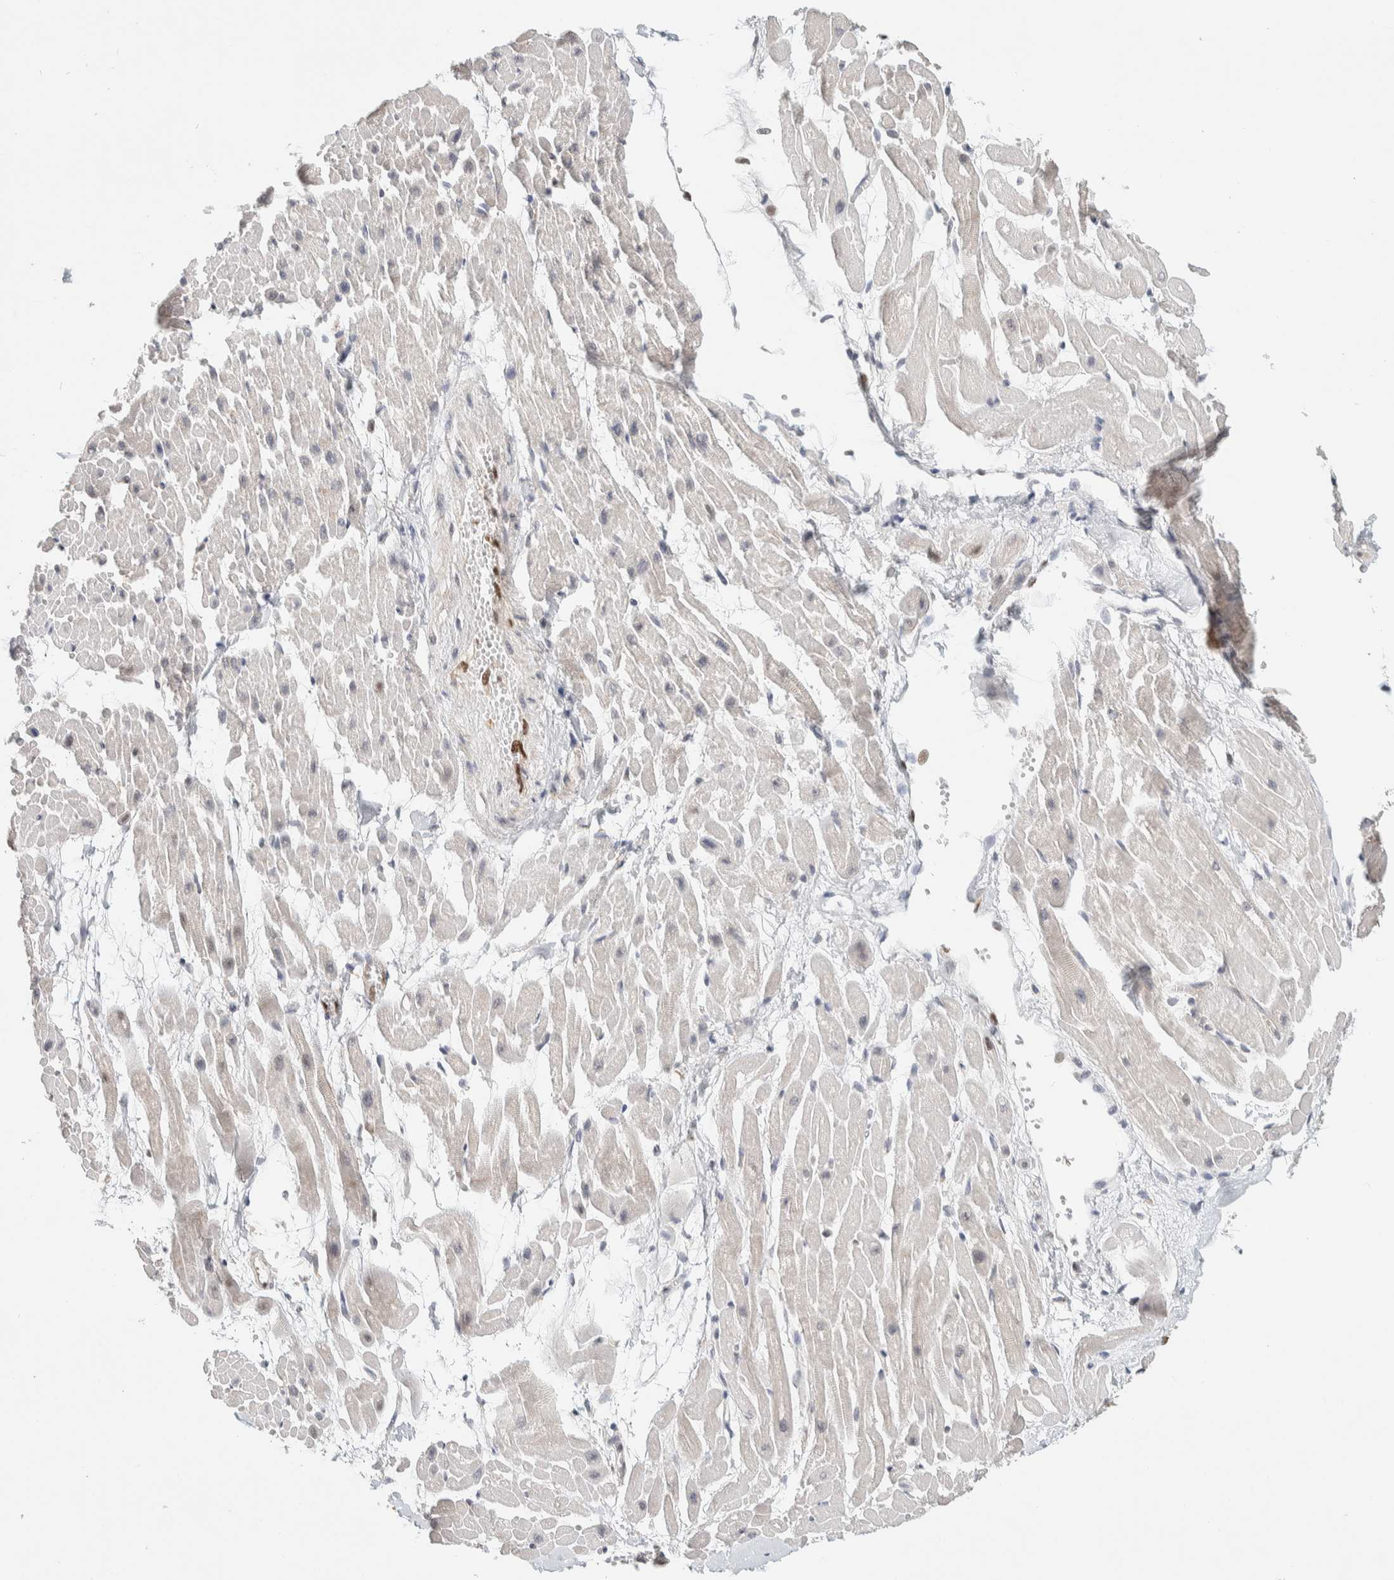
{"staining": {"intensity": "negative", "quantity": "none", "location": "none"}, "tissue": "heart muscle", "cell_type": "Cardiomyocytes", "image_type": "normal", "snomed": [{"axis": "morphology", "description": "Normal tissue, NOS"}, {"axis": "topography", "description": "Heart"}], "caption": "This is an immunohistochemistry histopathology image of benign heart muscle. There is no expression in cardiomyocytes.", "gene": "PUS7", "patient": {"sex": "male", "age": 45}}